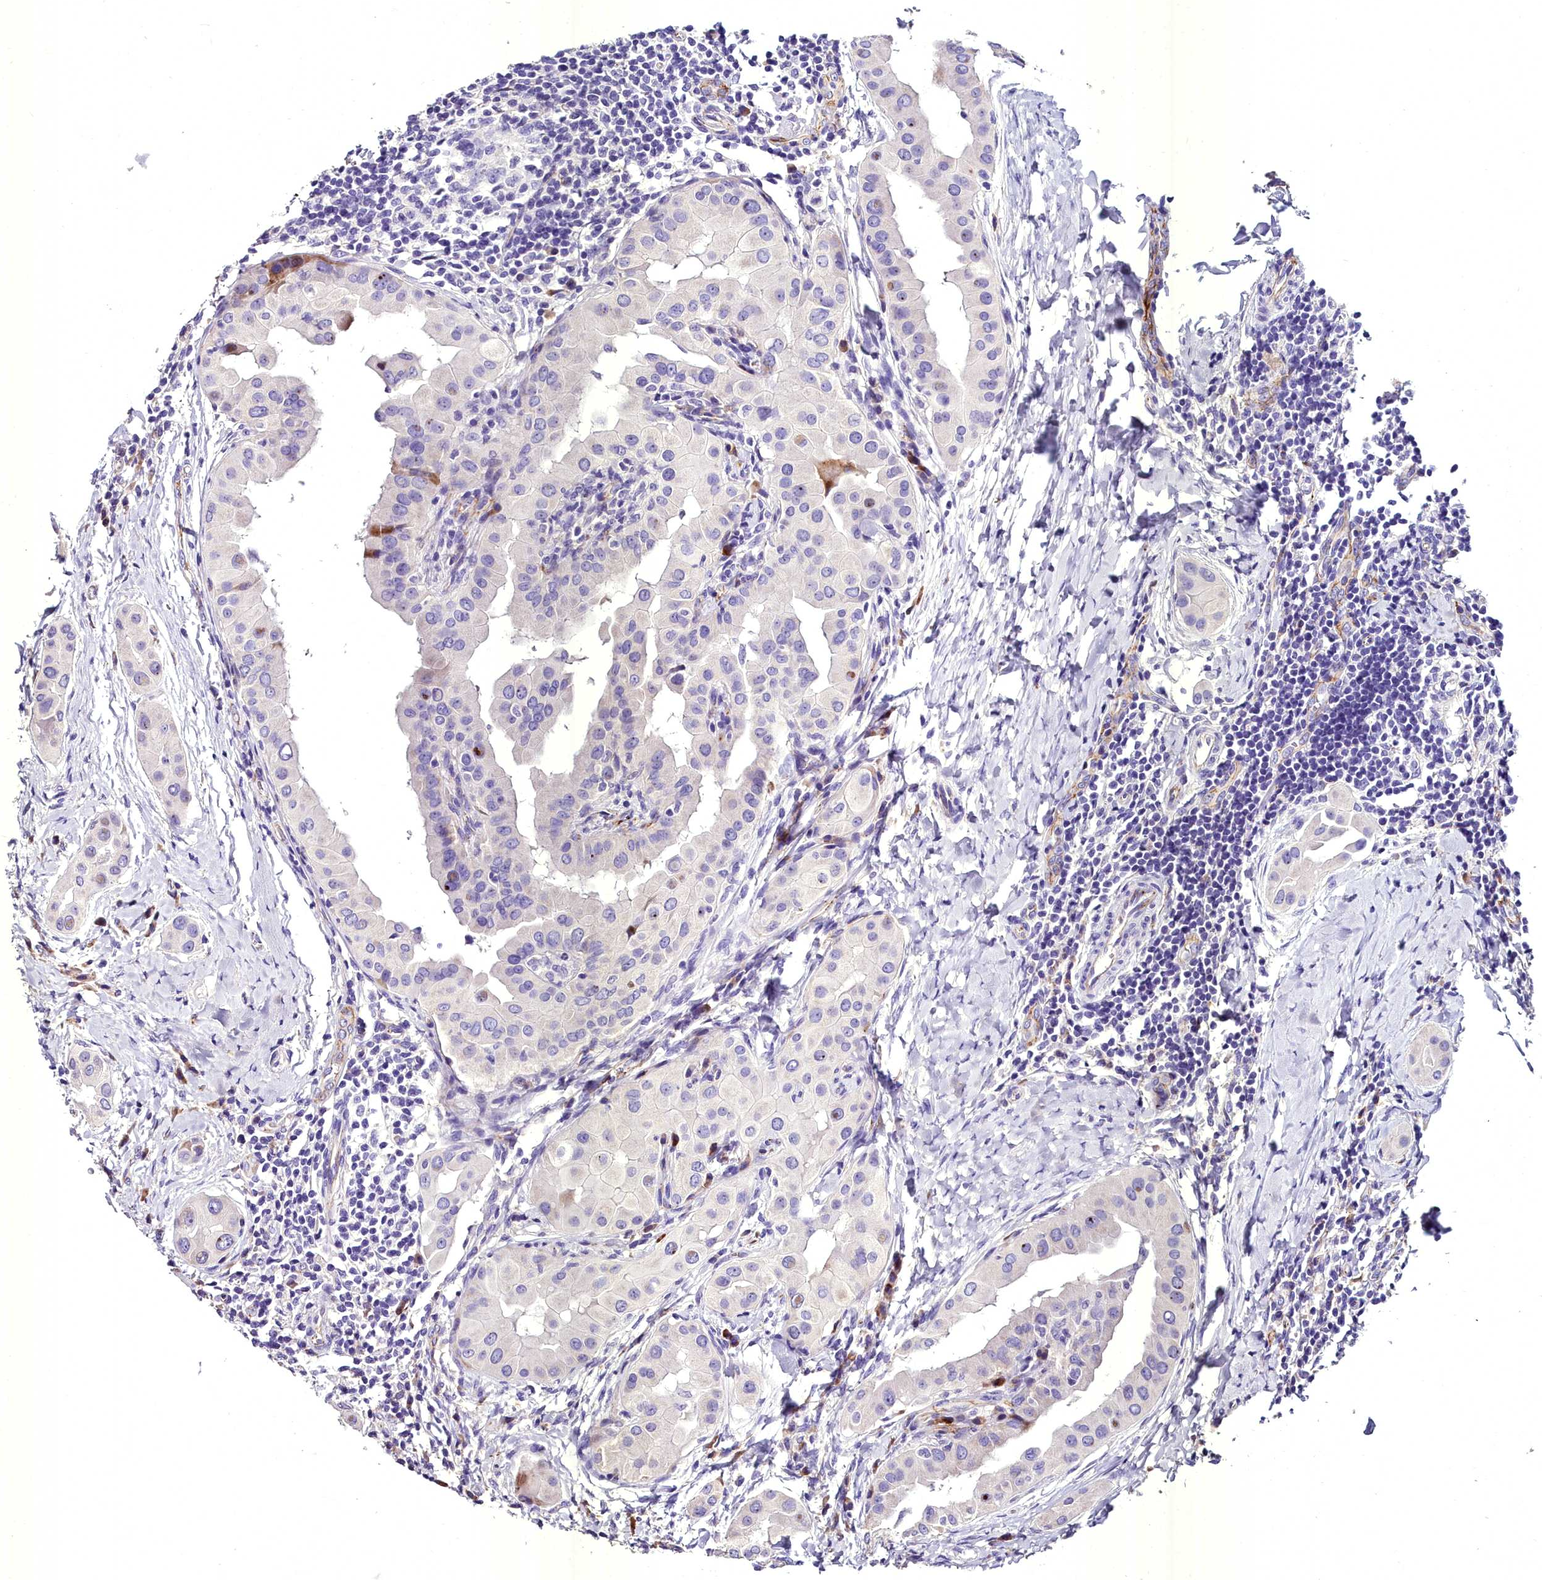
{"staining": {"intensity": "negative", "quantity": "none", "location": "none"}, "tissue": "thyroid cancer", "cell_type": "Tumor cells", "image_type": "cancer", "snomed": [{"axis": "morphology", "description": "Papillary adenocarcinoma, NOS"}, {"axis": "topography", "description": "Thyroid gland"}], "caption": "Thyroid papillary adenocarcinoma was stained to show a protein in brown. There is no significant positivity in tumor cells.", "gene": "MS4A18", "patient": {"sex": "male", "age": 33}}